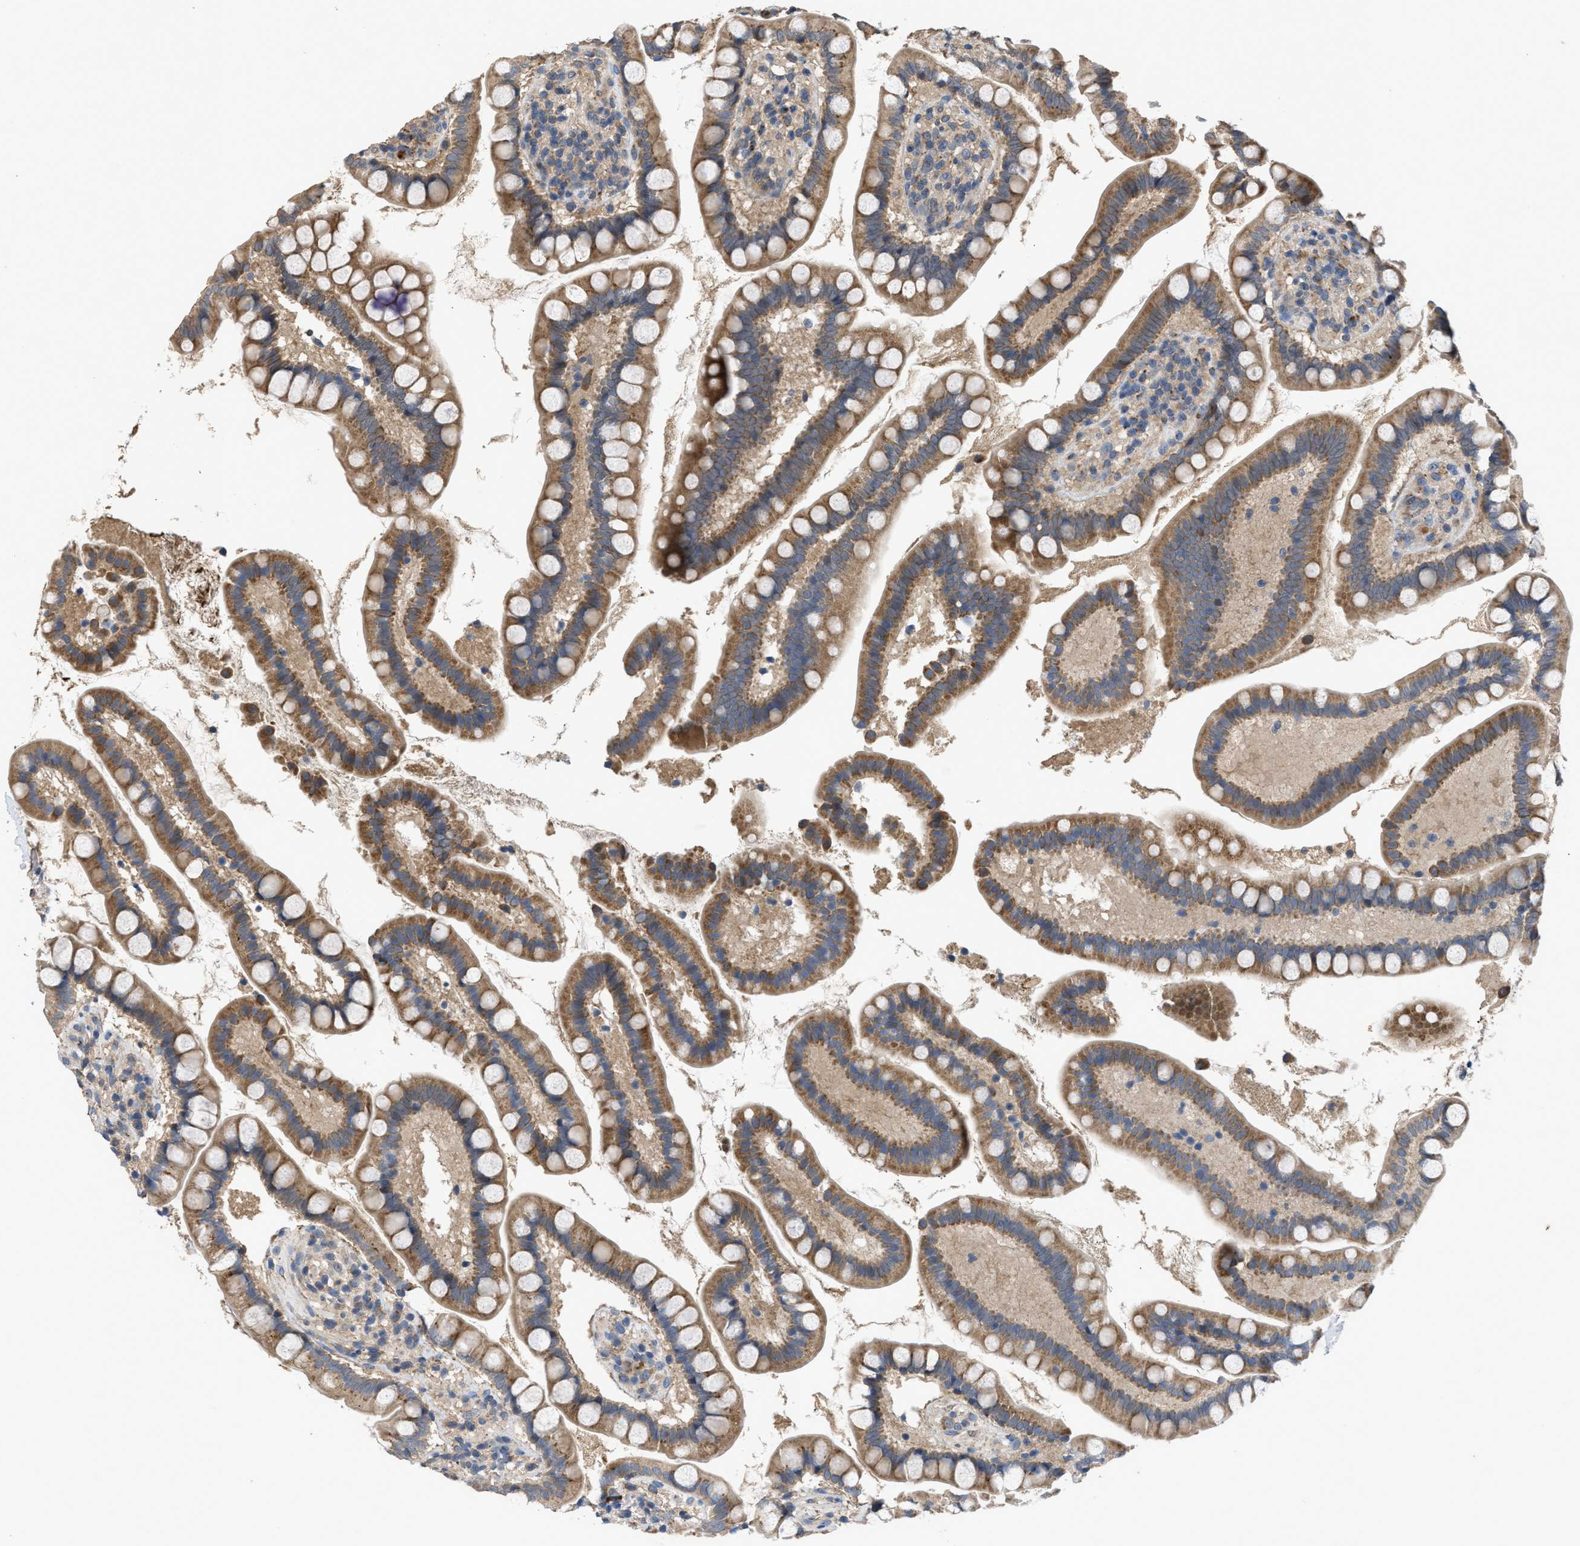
{"staining": {"intensity": "moderate", "quantity": ">75%", "location": "cytoplasmic/membranous"}, "tissue": "small intestine", "cell_type": "Glandular cells", "image_type": "normal", "snomed": [{"axis": "morphology", "description": "Normal tissue, NOS"}, {"axis": "topography", "description": "Small intestine"}], "caption": "Normal small intestine was stained to show a protein in brown. There is medium levels of moderate cytoplasmic/membranous positivity in approximately >75% of glandular cells. (brown staining indicates protein expression, while blue staining denotes nuclei).", "gene": "SIK2", "patient": {"sex": "female", "age": 84}}